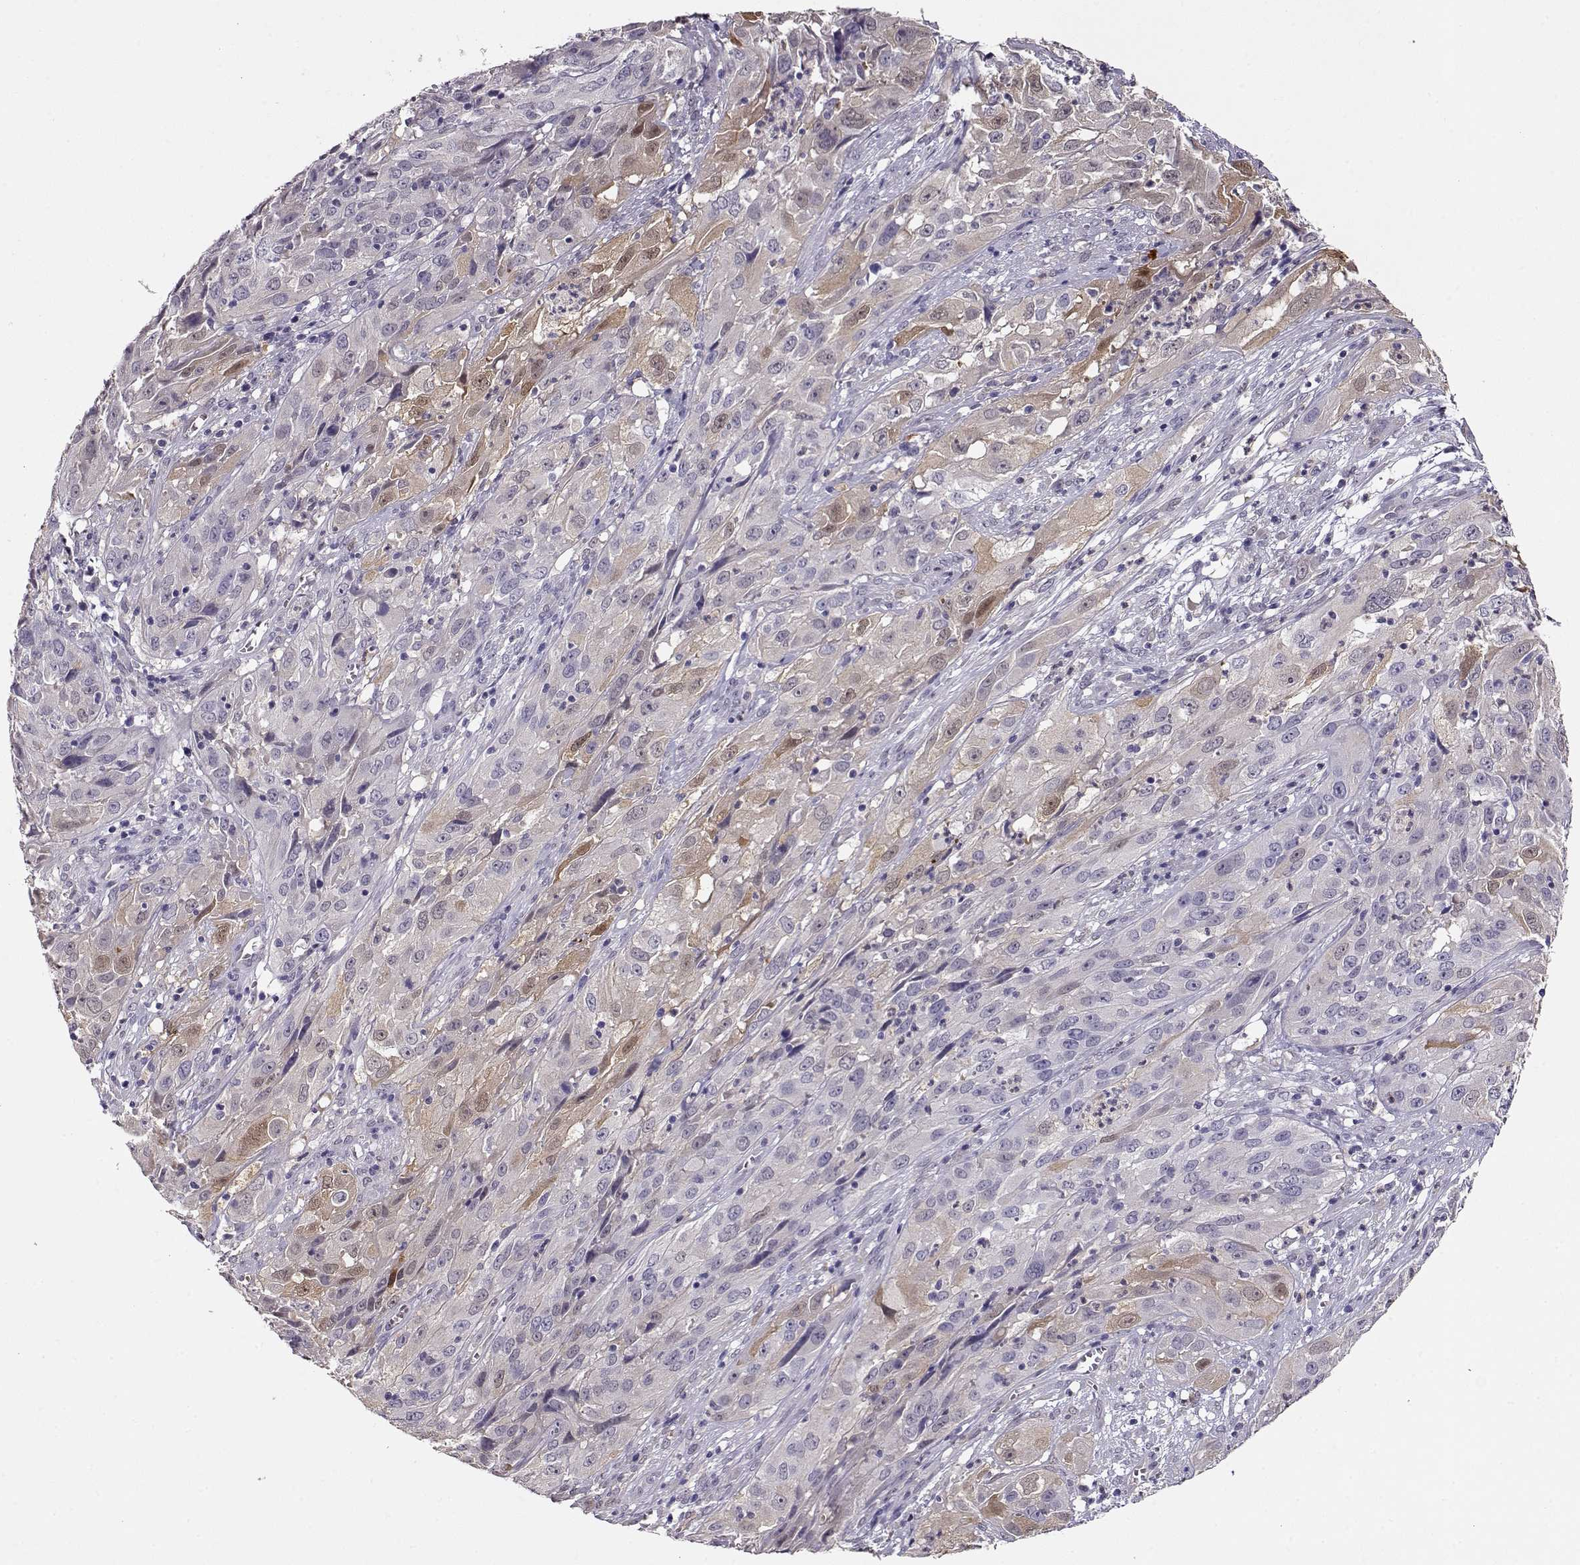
{"staining": {"intensity": "weak", "quantity": "<25%", "location": "cytoplasmic/membranous,nuclear"}, "tissue": "cervical cancer", "cell_type": "Tumor cells", "image_type": "cancer", "snomed": [{"axis": "morphology", "description": "Squamous cell carcinoma, NOS"}, {"axis": "topography", "description": "Cervix"}], "caption": "DAB (3,3'-diaminobenzidine) immunohistochemical staining of human cervical cancer shows no significant staining in tumor cells. Nuclei are stained in blue.", "gene": "CCR8", "patient": {"sex": "female", "age": 32}}